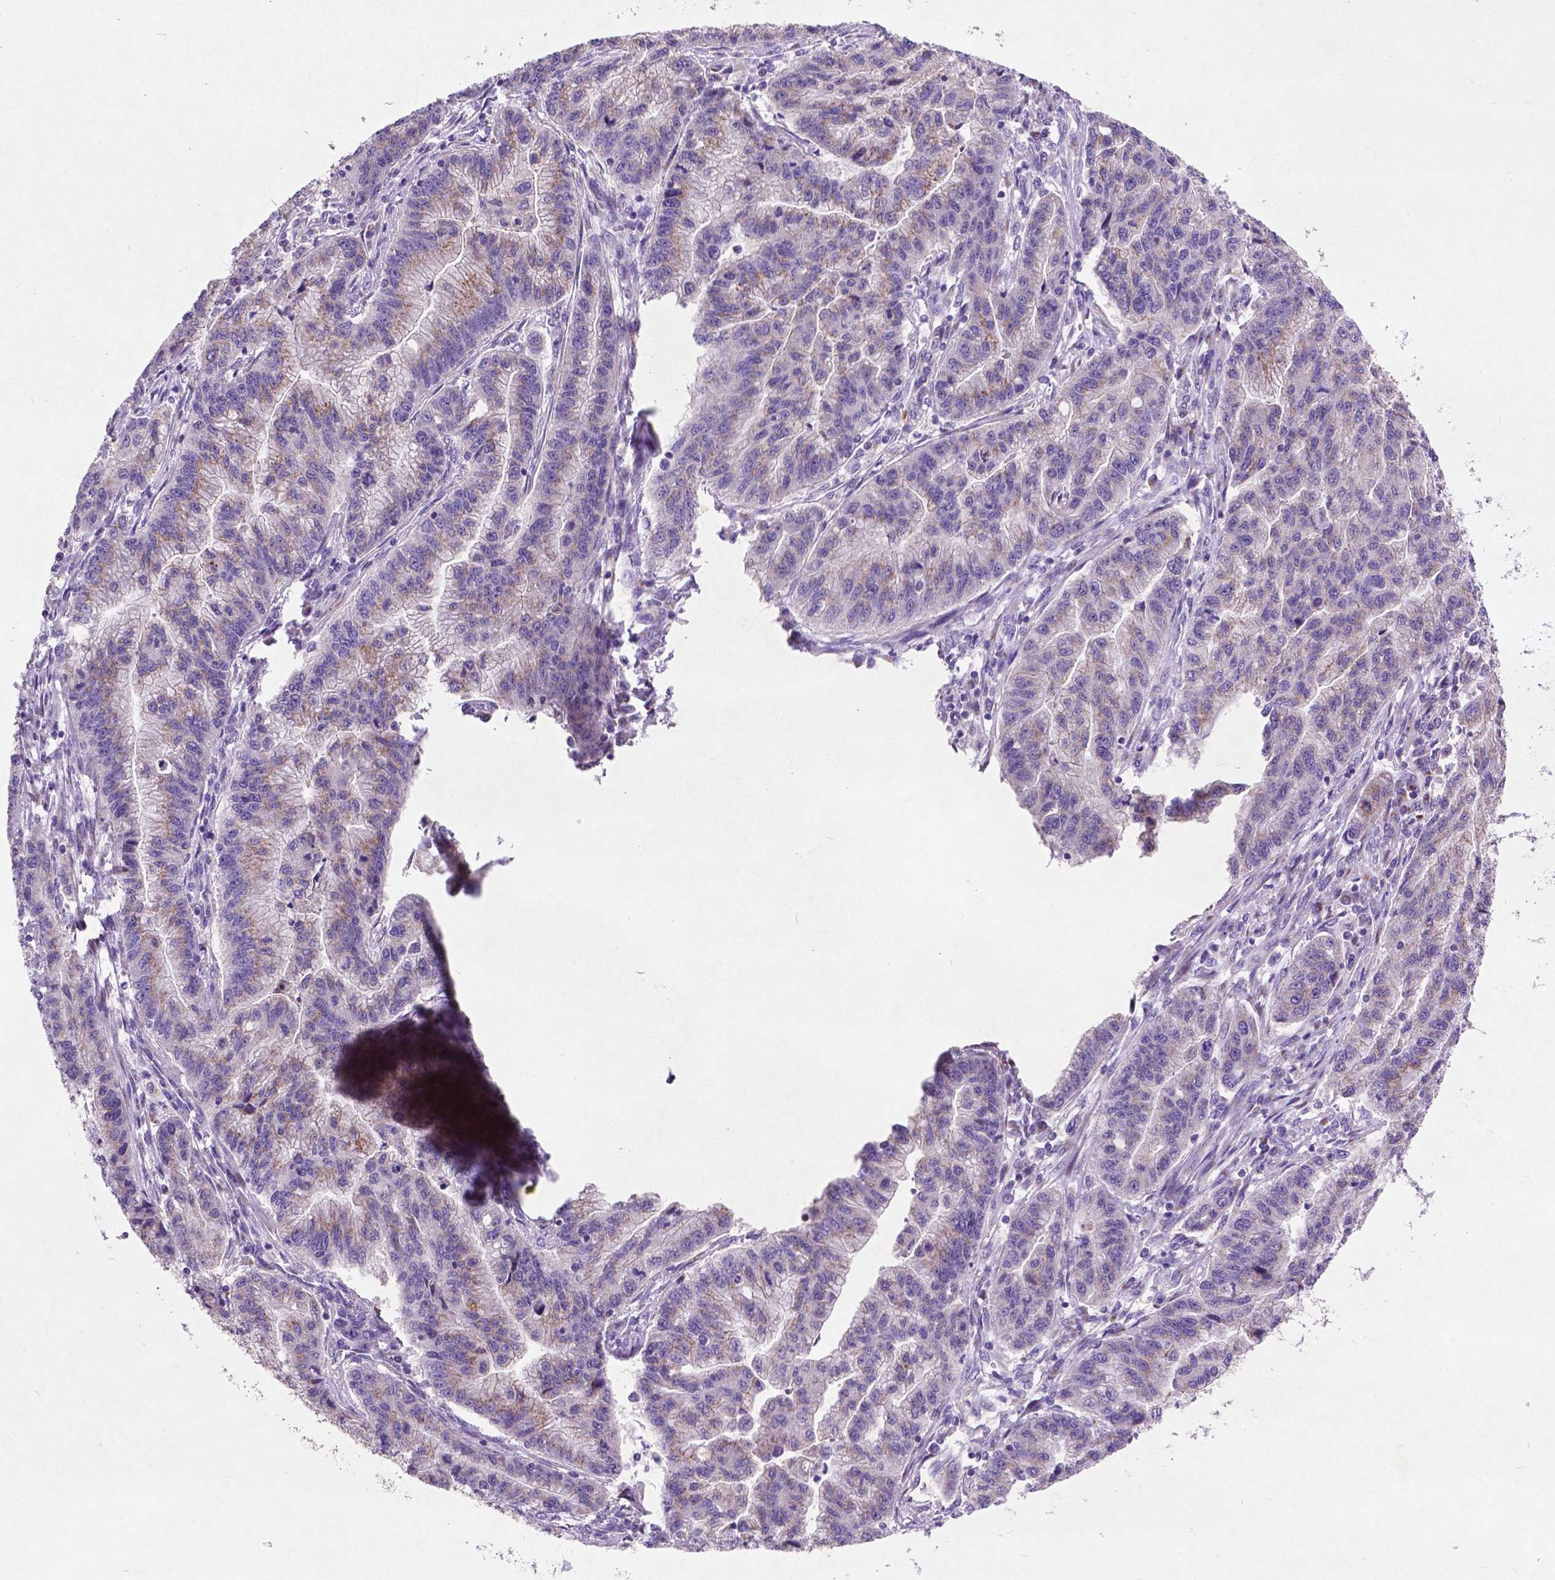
{"staining": {"intensity": "weak", "quantity": "25%-75%", "location": "cytoplasmic/membranous"}, "tissue": "stomach cancer", "cell_type": "Tumor cells", "image_type": "cancer", "snomed": [{"axis": "morphology", "description": "Adenocarcinoma, NOS"}, {"axis": "topography", "description": "Stomach"}], "caption": "There is low levels of weak cytoplasmic/membranous staining in tumor cells of stomach cancer (adenocarcinoma), as demonstrated by immunohistochemical staining (brown color).", "gene": "ATG4D", "patient": {"sex": "male", "age": 83}}